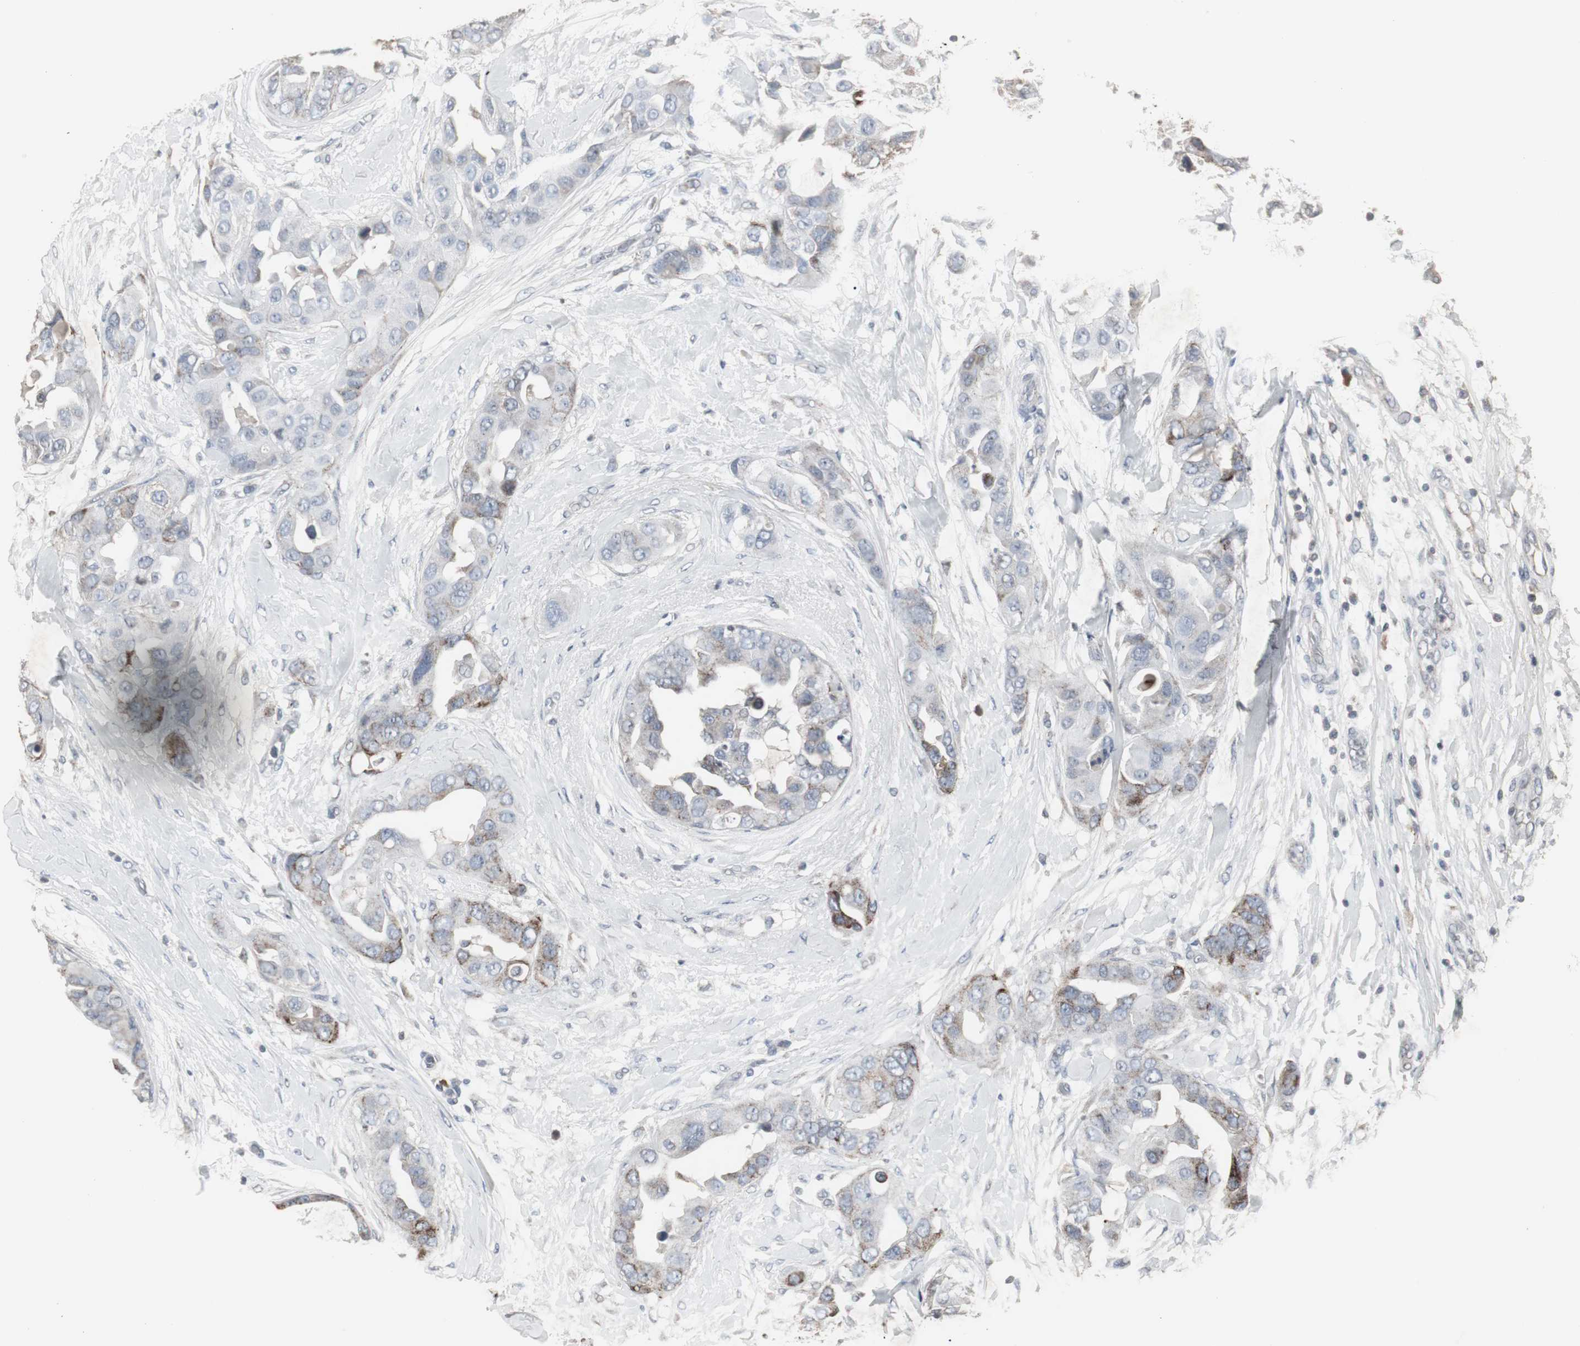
{"staining": {"intensity": "weak", "quantity": "25%-75%", "location": "cytoplasmic/membranous"}, "tissue": "breast cancer", "cell_type": "Tumor cells", "image_type": "cancer", "snomed": [{"axis": "morphology", "description": "Duct carcinoma"}, {"axis": "topography", "description": "Breast"}], "caption": "Human infiltrating ductal carcinoma (breast) stained for a protein (brown) exhibits weak cytoplasmic/membranous positive expression in approximately 25%-75% of tumor cells.", "gene": "ACAA1", "patient": {"sex": "female", "age": 40}}